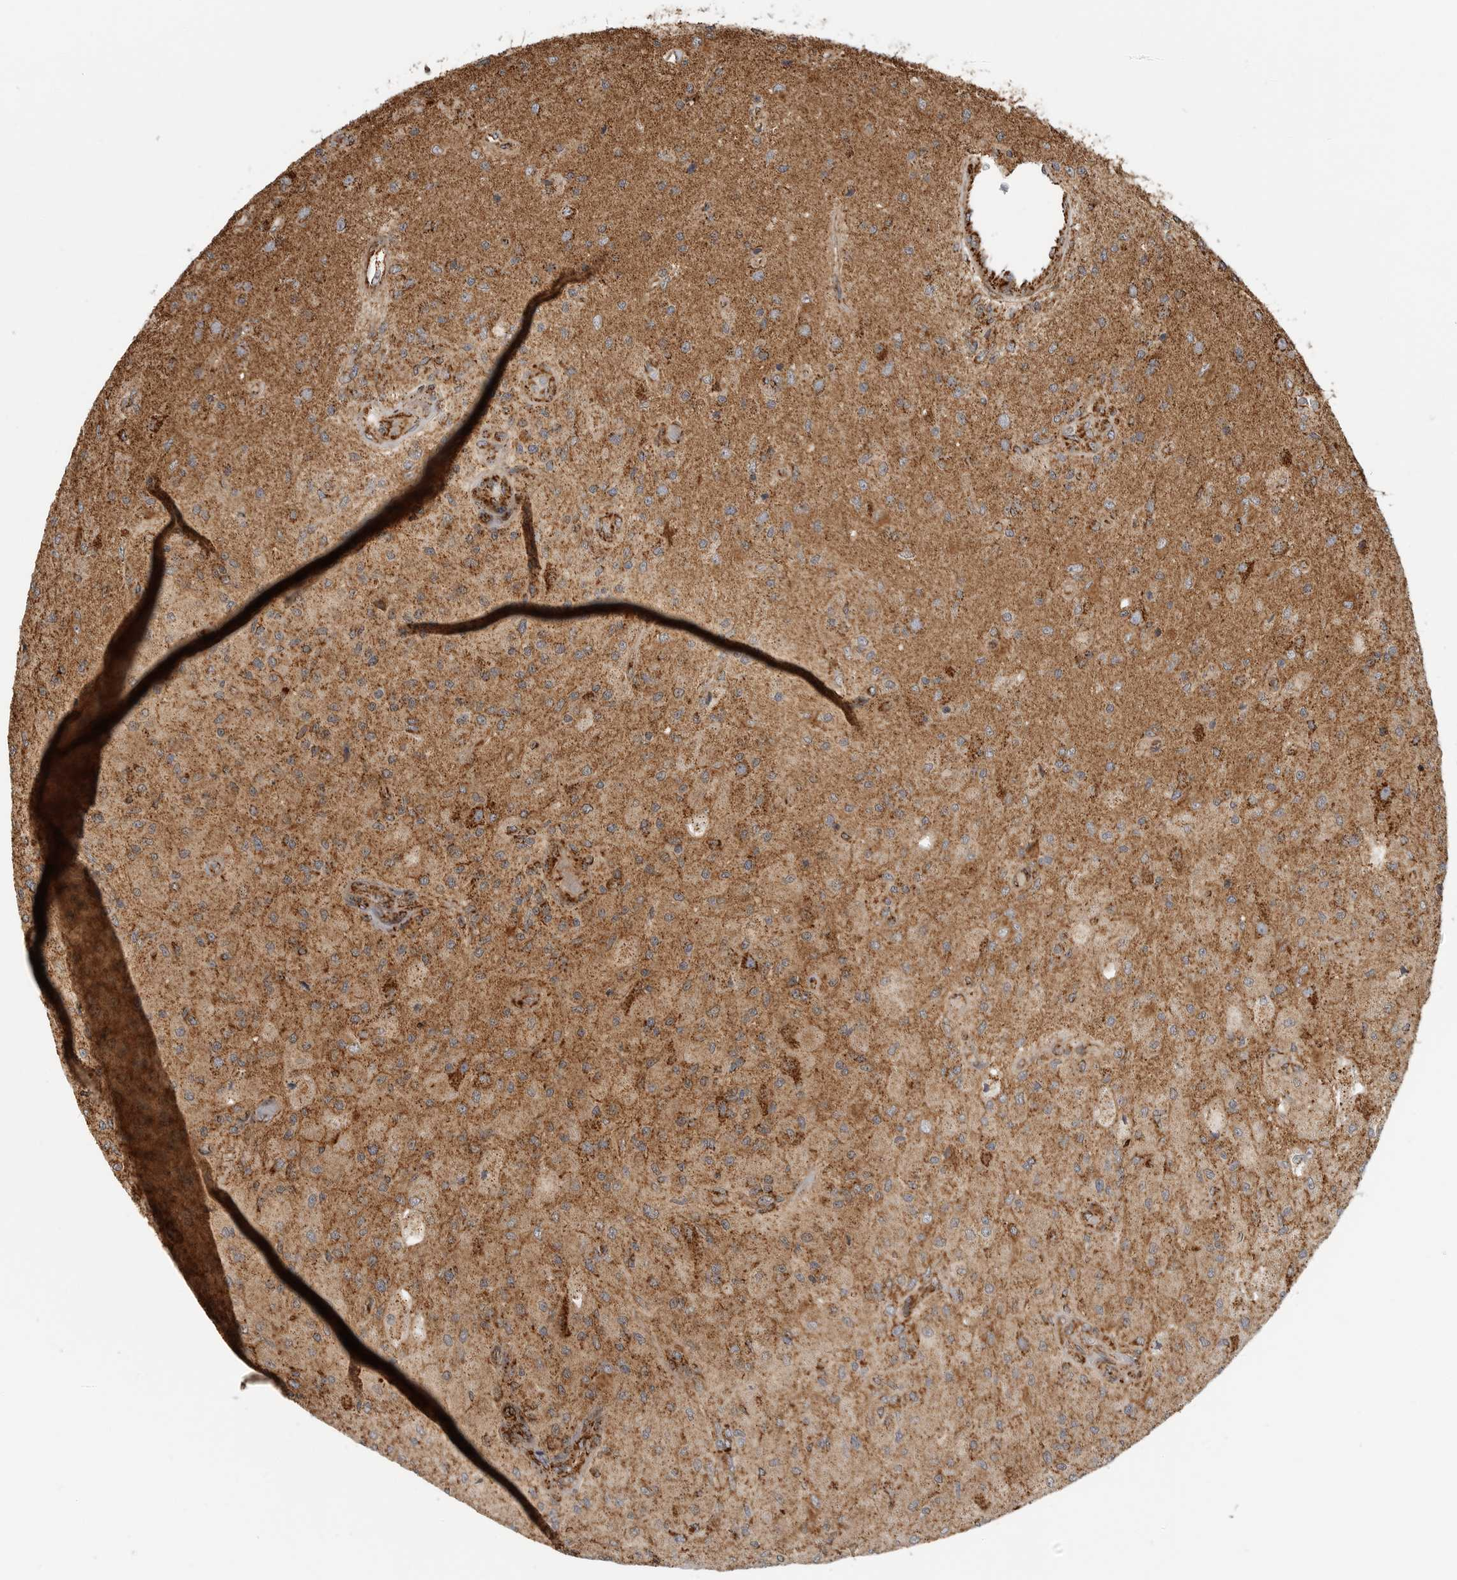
{"staining": {"intensity": "strong", "quantity": ">75%", "location": "cytoplasmic/membranous"}, "tissue": "glioma", "cell_type": "Tumor cells", "image_type": "cancer", "snomed": [{"axis": "morphology", "description": "Normal tissue, NOS"}, {"axis": "morphology", "description": "Glioma, malignant, High grade"}, {"axis": "topography", "description": "Cerebral cortex"}], "caption": "This histopathology image reveals malignant glioma (high-grade) stained with immunohistochemistry (IHC) to label a protein in brown. The cytoplasmic/membranous of tumor cells show strong positivity for the protein. Nuclei are counter-stained blue.", "gene": "BMP2K", "patient": {"sex": "male", "age": 77}}